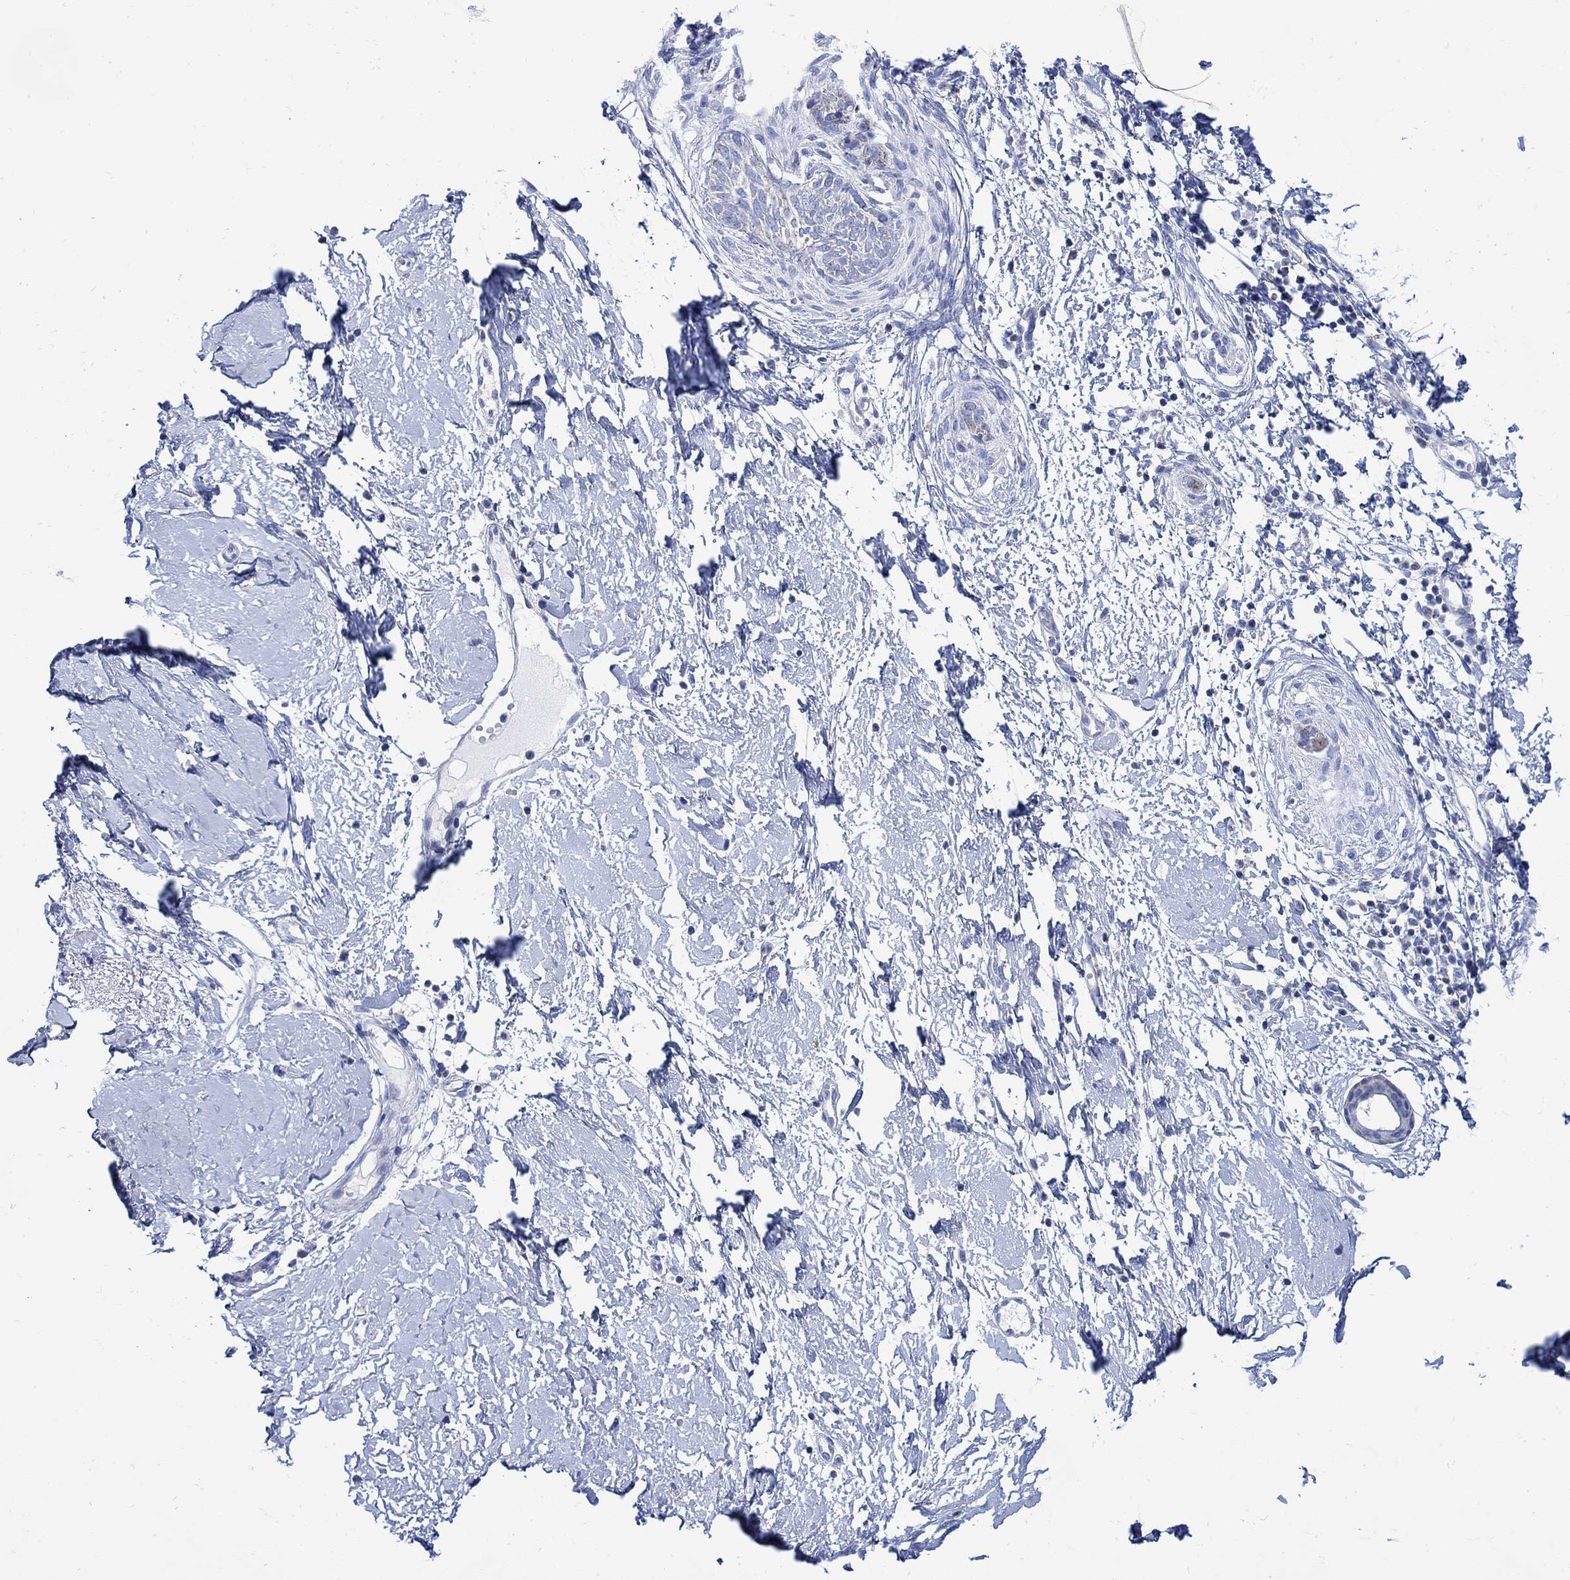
{"staining": {"intensity": "weak", "quantity": "25%-75%", "location": "cytoplasmic/membranous"}, "tissue": "skin cancer", "cell_type": "Tumor cells", "image_type": "cancer", "snomed": [{"axis": "morphology", "description": "Normal tissue, NOS"}, {"axis": "morphology", "description": "Basal cell carcinoma"}, {"axis": "topography", "description": "Skin"}], "caption": "Weak cytoplasmic/membranous expression for a protein is appreciated in about 25%-75% of tumor cells of skin basal cell carcinoma using immunohistochemistry.", "gene": "CPLX2", "patient": {"sex": "male", "age": 84}}